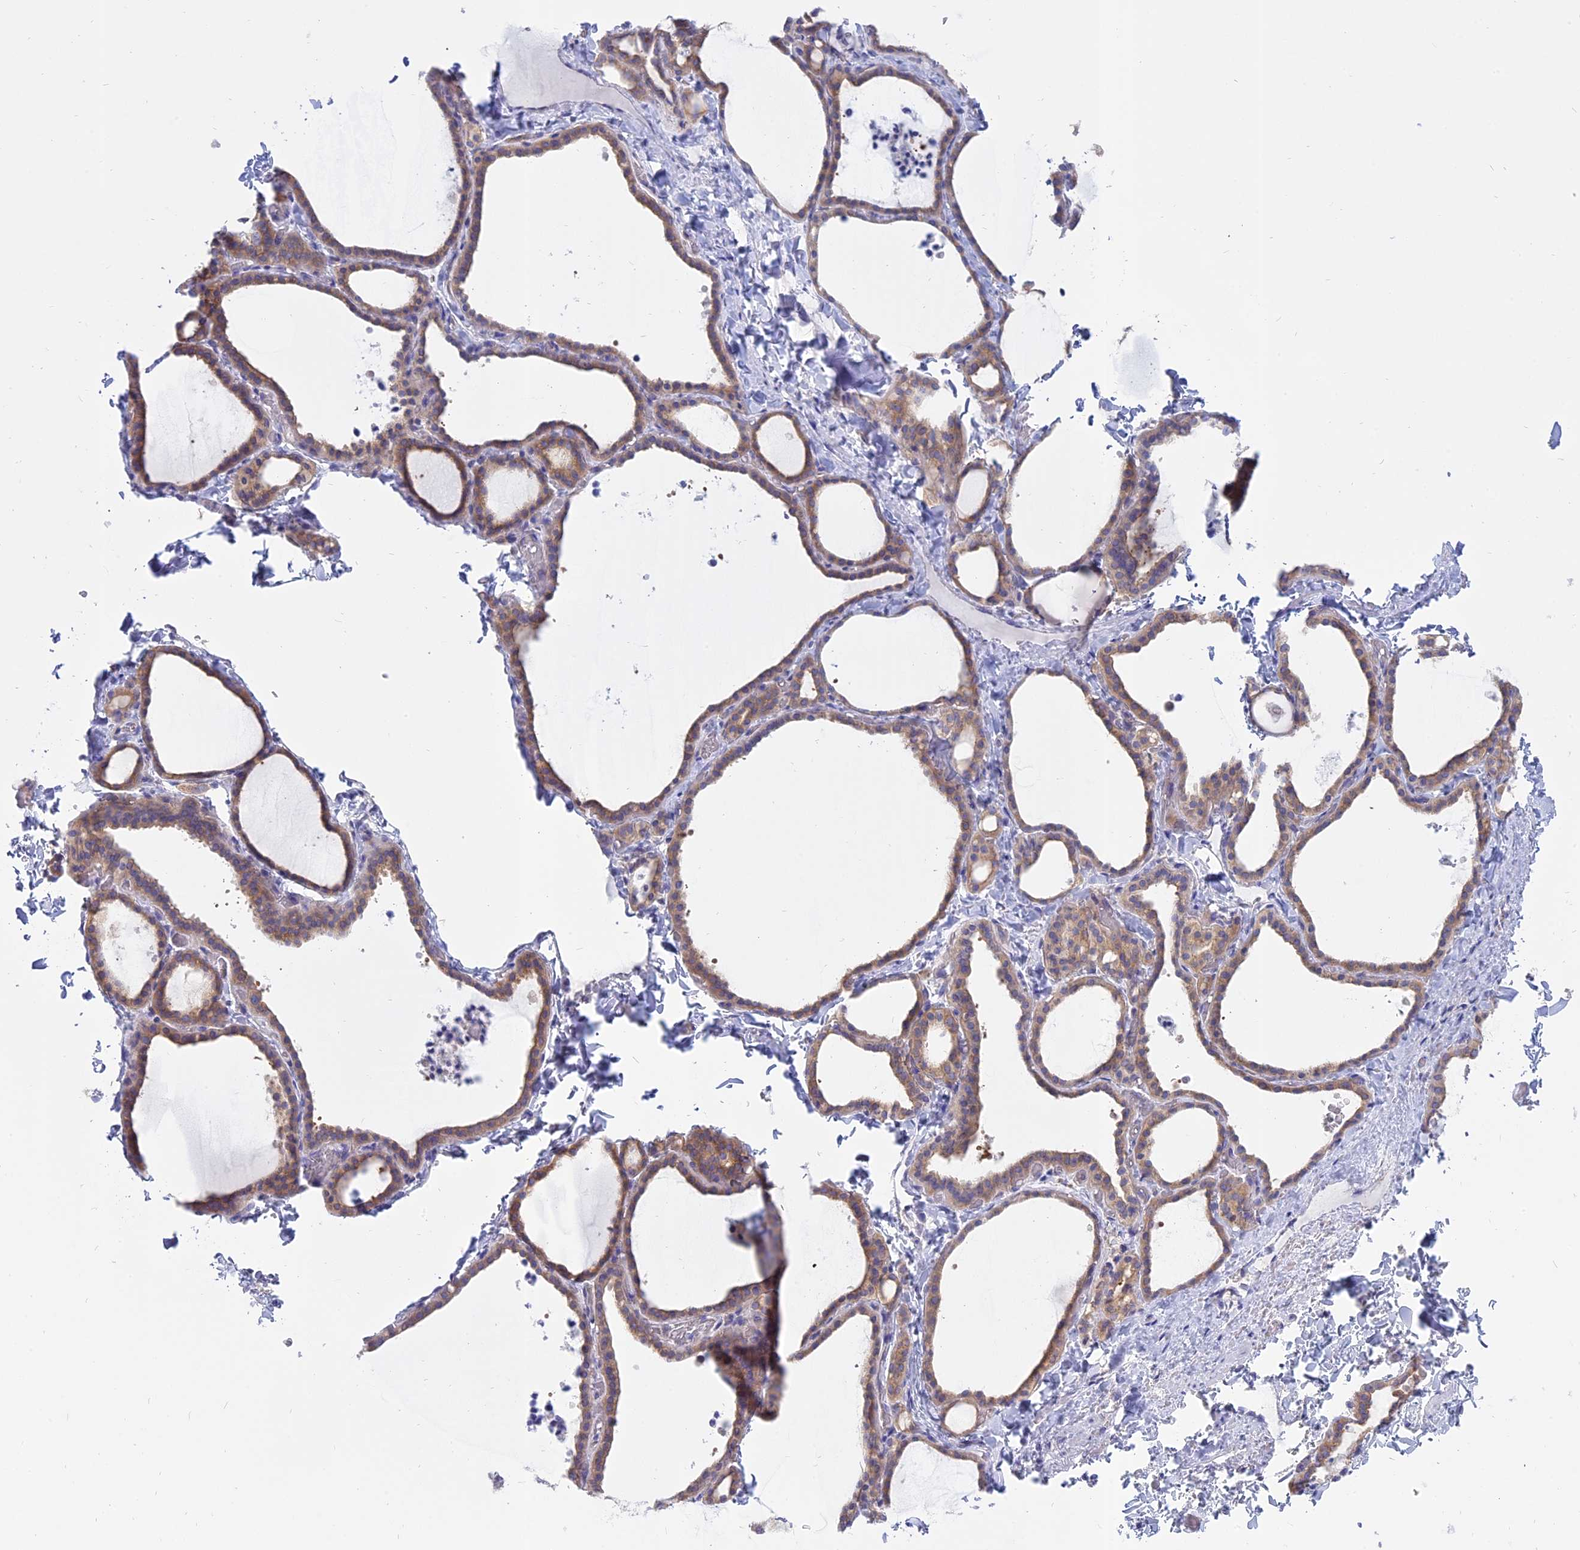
{"staining": {"intensity": "moderate", "quantity": ">75%", "location": "cytoplasmic/membranous"}, "tissue": "thyroid gland", "cell_type": "Glandular cells", "image_type": "normal", "snomed": [{"axis": "morphology", "description": "Normal tissue, NOS"}, {"axis": "topography", "description": "Thyroid gland"}], "caption": "This photomicrograph demonstrates immunohistochemistry staining of normal human thyroid gland, with medium moderate cytoplasmic/membranous positivity in approximately >75% of glandular cells.", "gene": "AHCYL1", "patient": {"sex": "female", "age": 22}}